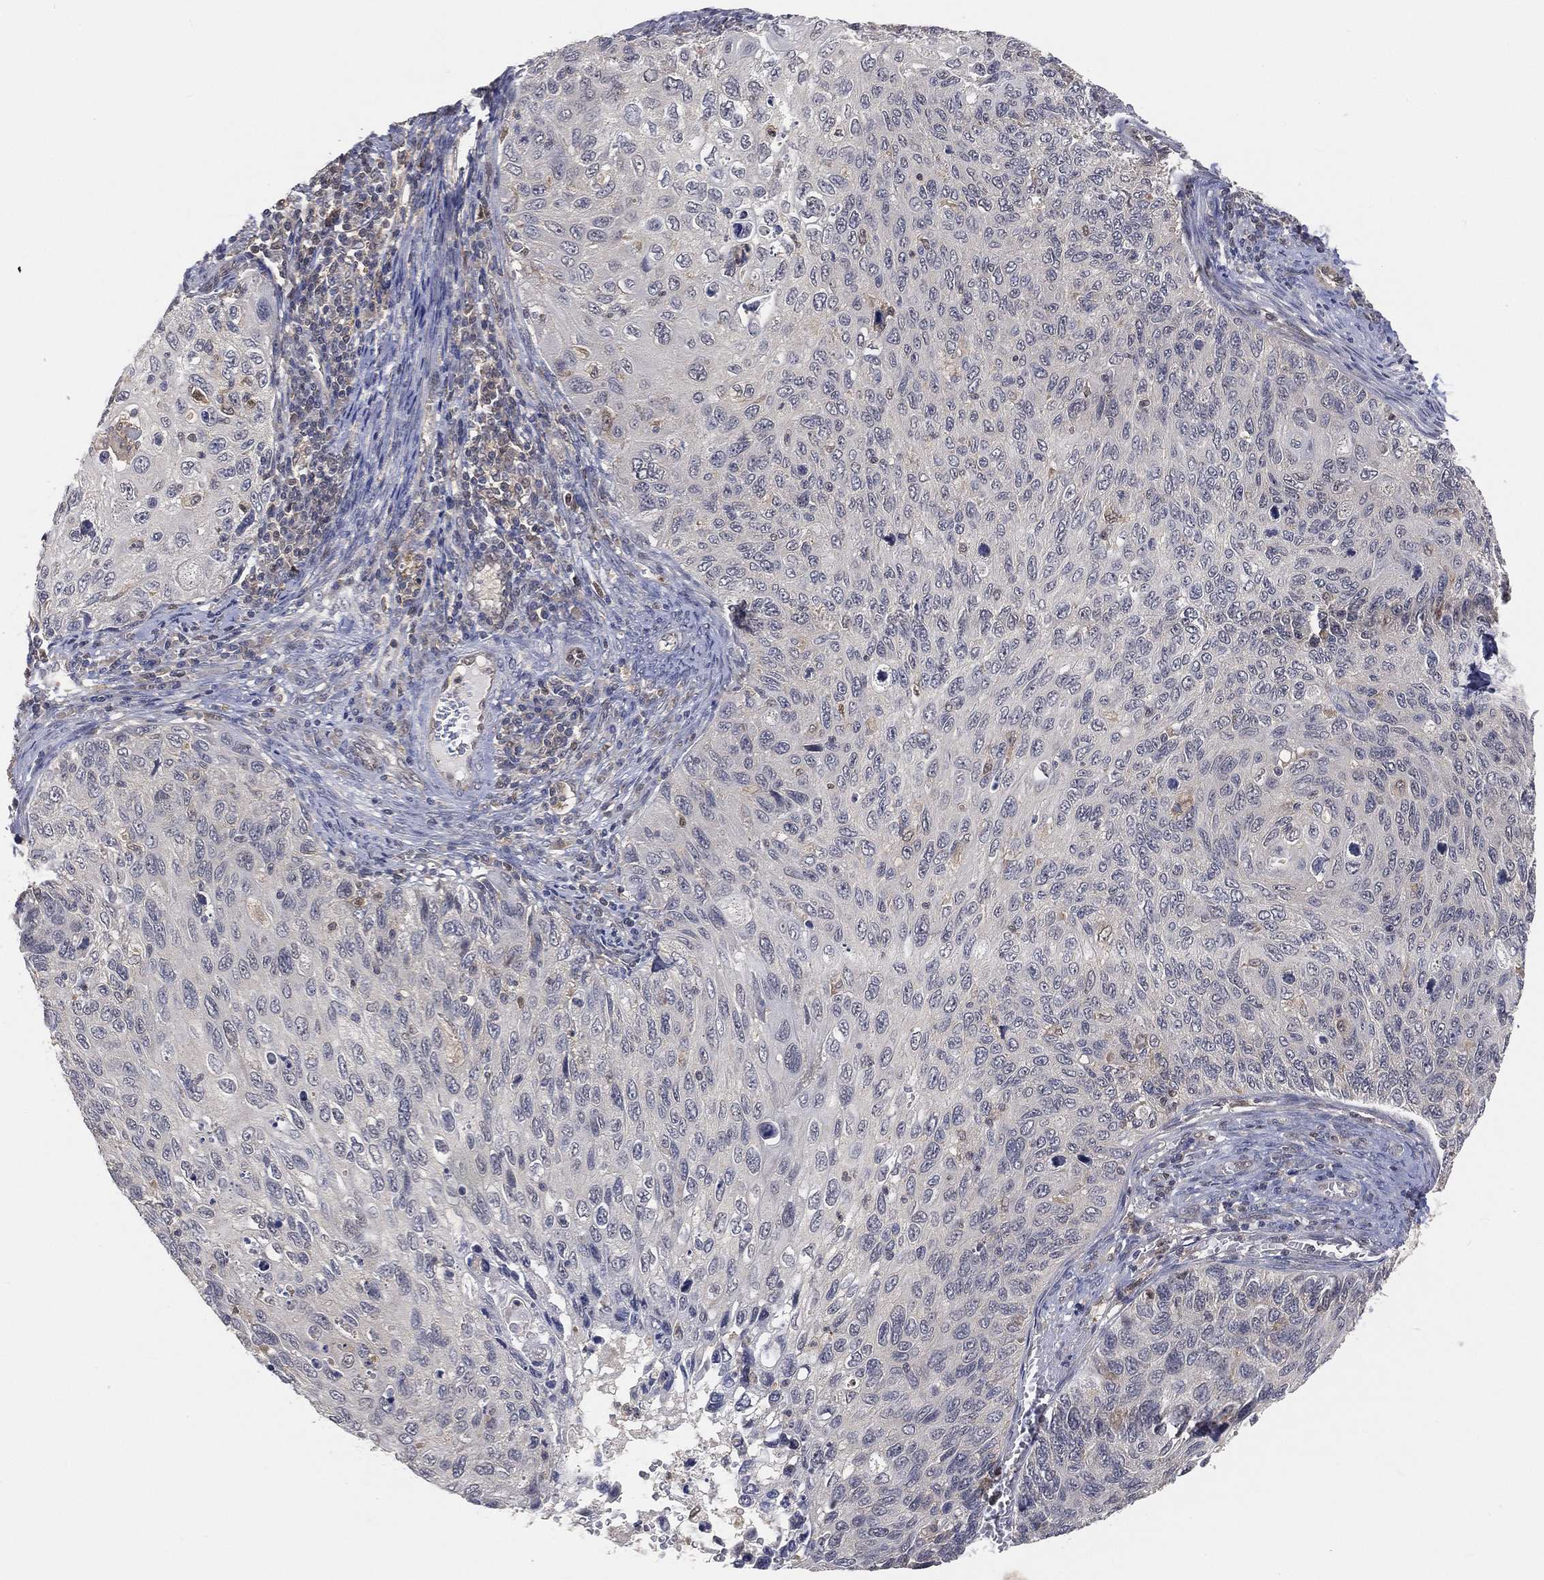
{"staining": {"intensity": "weak", "quantity": "25%-75%", "location": "cytoplasmic/membranous"}, "tissue": "cervical cancer", "cell_type": "Tumor cells", "image_type": "cancer", "snomed": [{"axis": "morphology", "description": "Squamous cell carcinoma, NOS"}, {"axis": "topography", "description": "Cervix"}], "caption": "A micrograph of human cervical cancer stained for a protein displays weak cytoplasmic/membranous brown staining in tumor cells.", "gene": "MAPK1", "patient": {"sex": "female", "age": 70}}